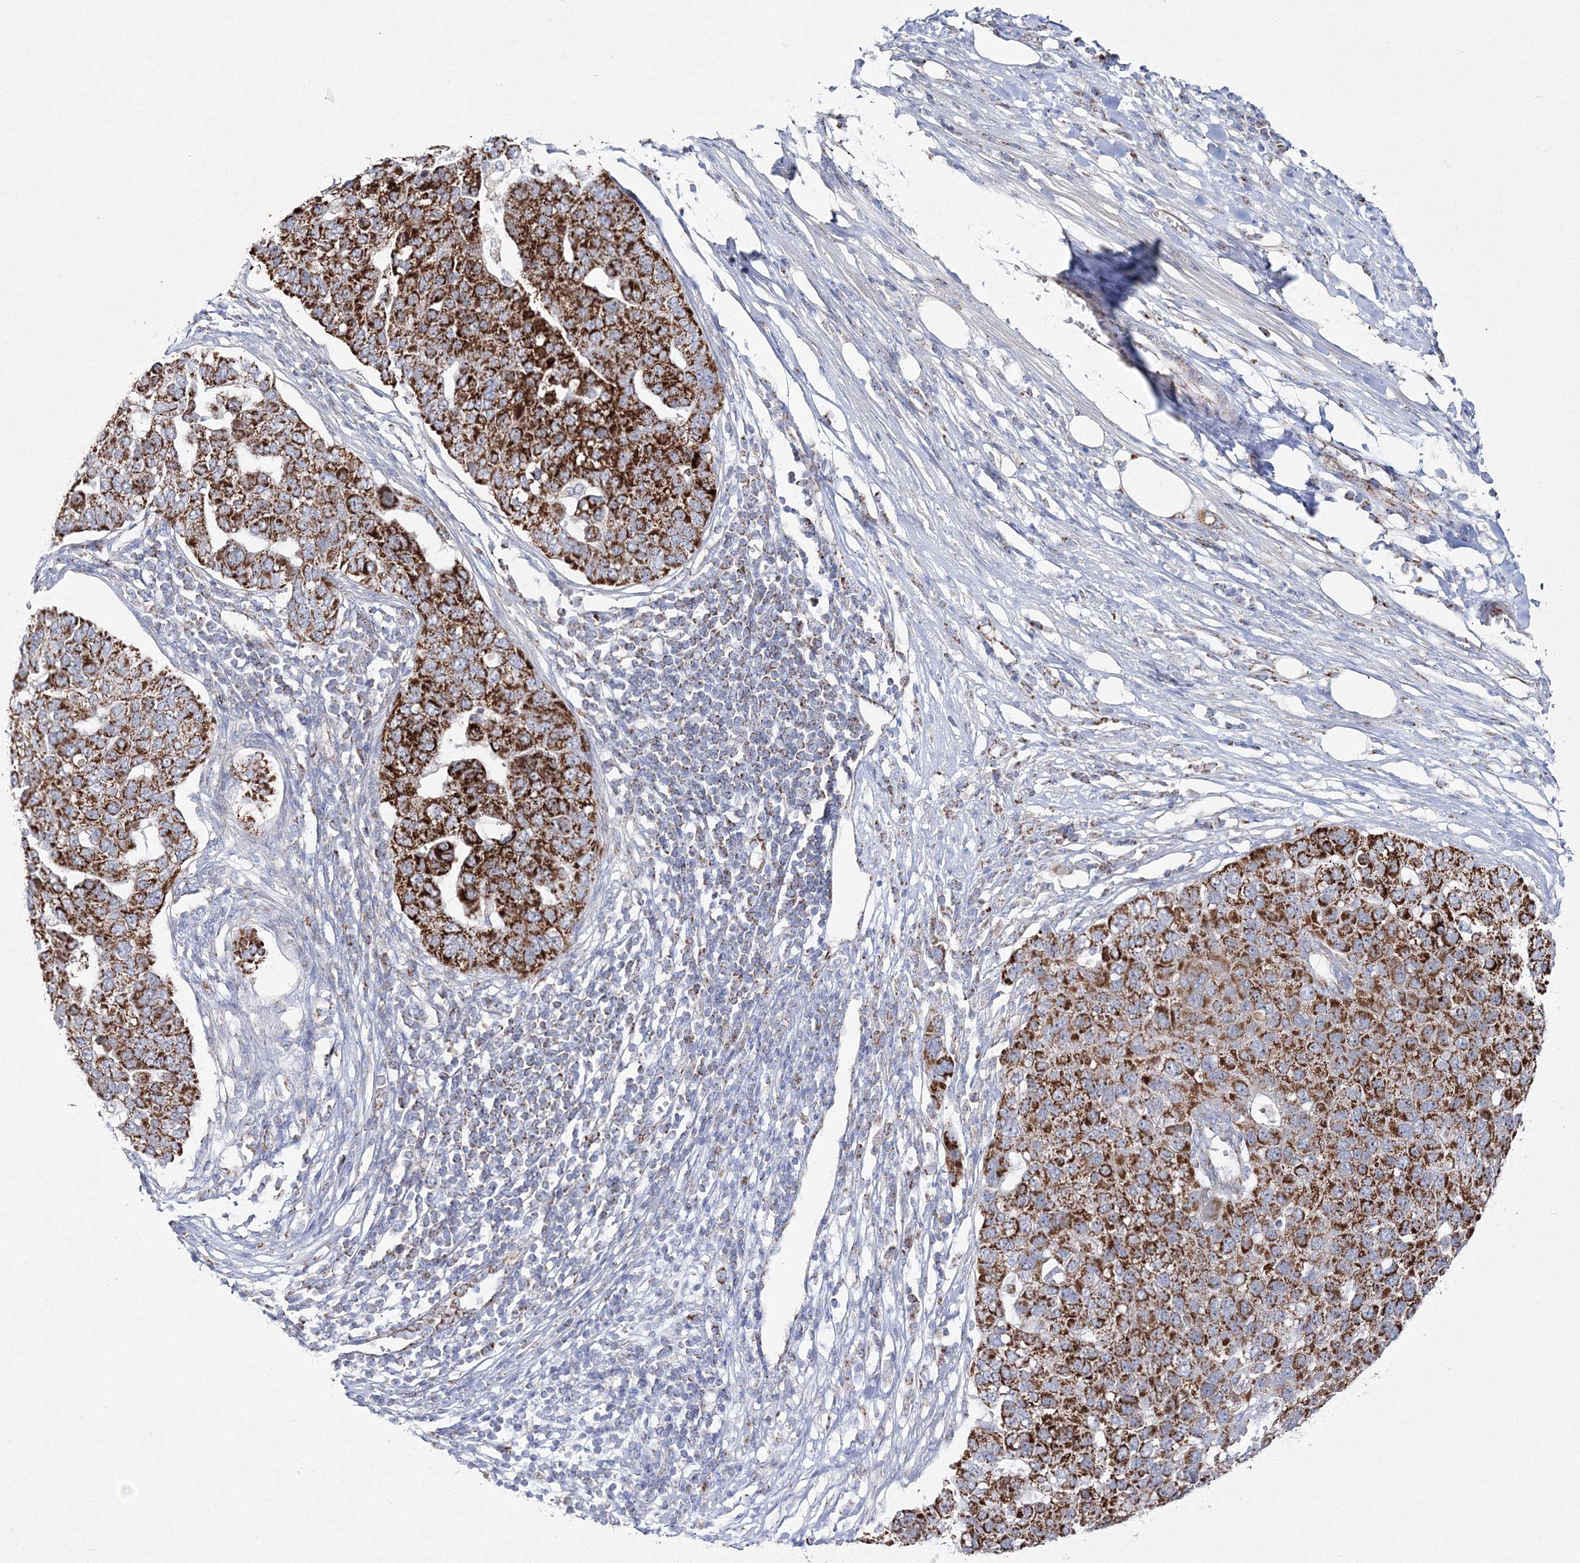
{"staining": {"intensity": "strong", "quantity": ">75%", "location": "cytoplasmic/membranous"}, "tissue": "pancreatic cancer", "cell_type": "Tumor cells", "image_type": "cancer", "snomed": [{"axis": "morphology", "description": "Adenocarcinoma, NOS"}, {"axis": "topography", "description": "Pancreas"}], "caption": "A high amount of strong cytoplasmic/membranous expression is identified in approximately >75% of tumor cells in adenocarcinoma (pancreatic) tissue.", "gene": "HIBCH", "patient": {"sex": "female", "age": 61}}